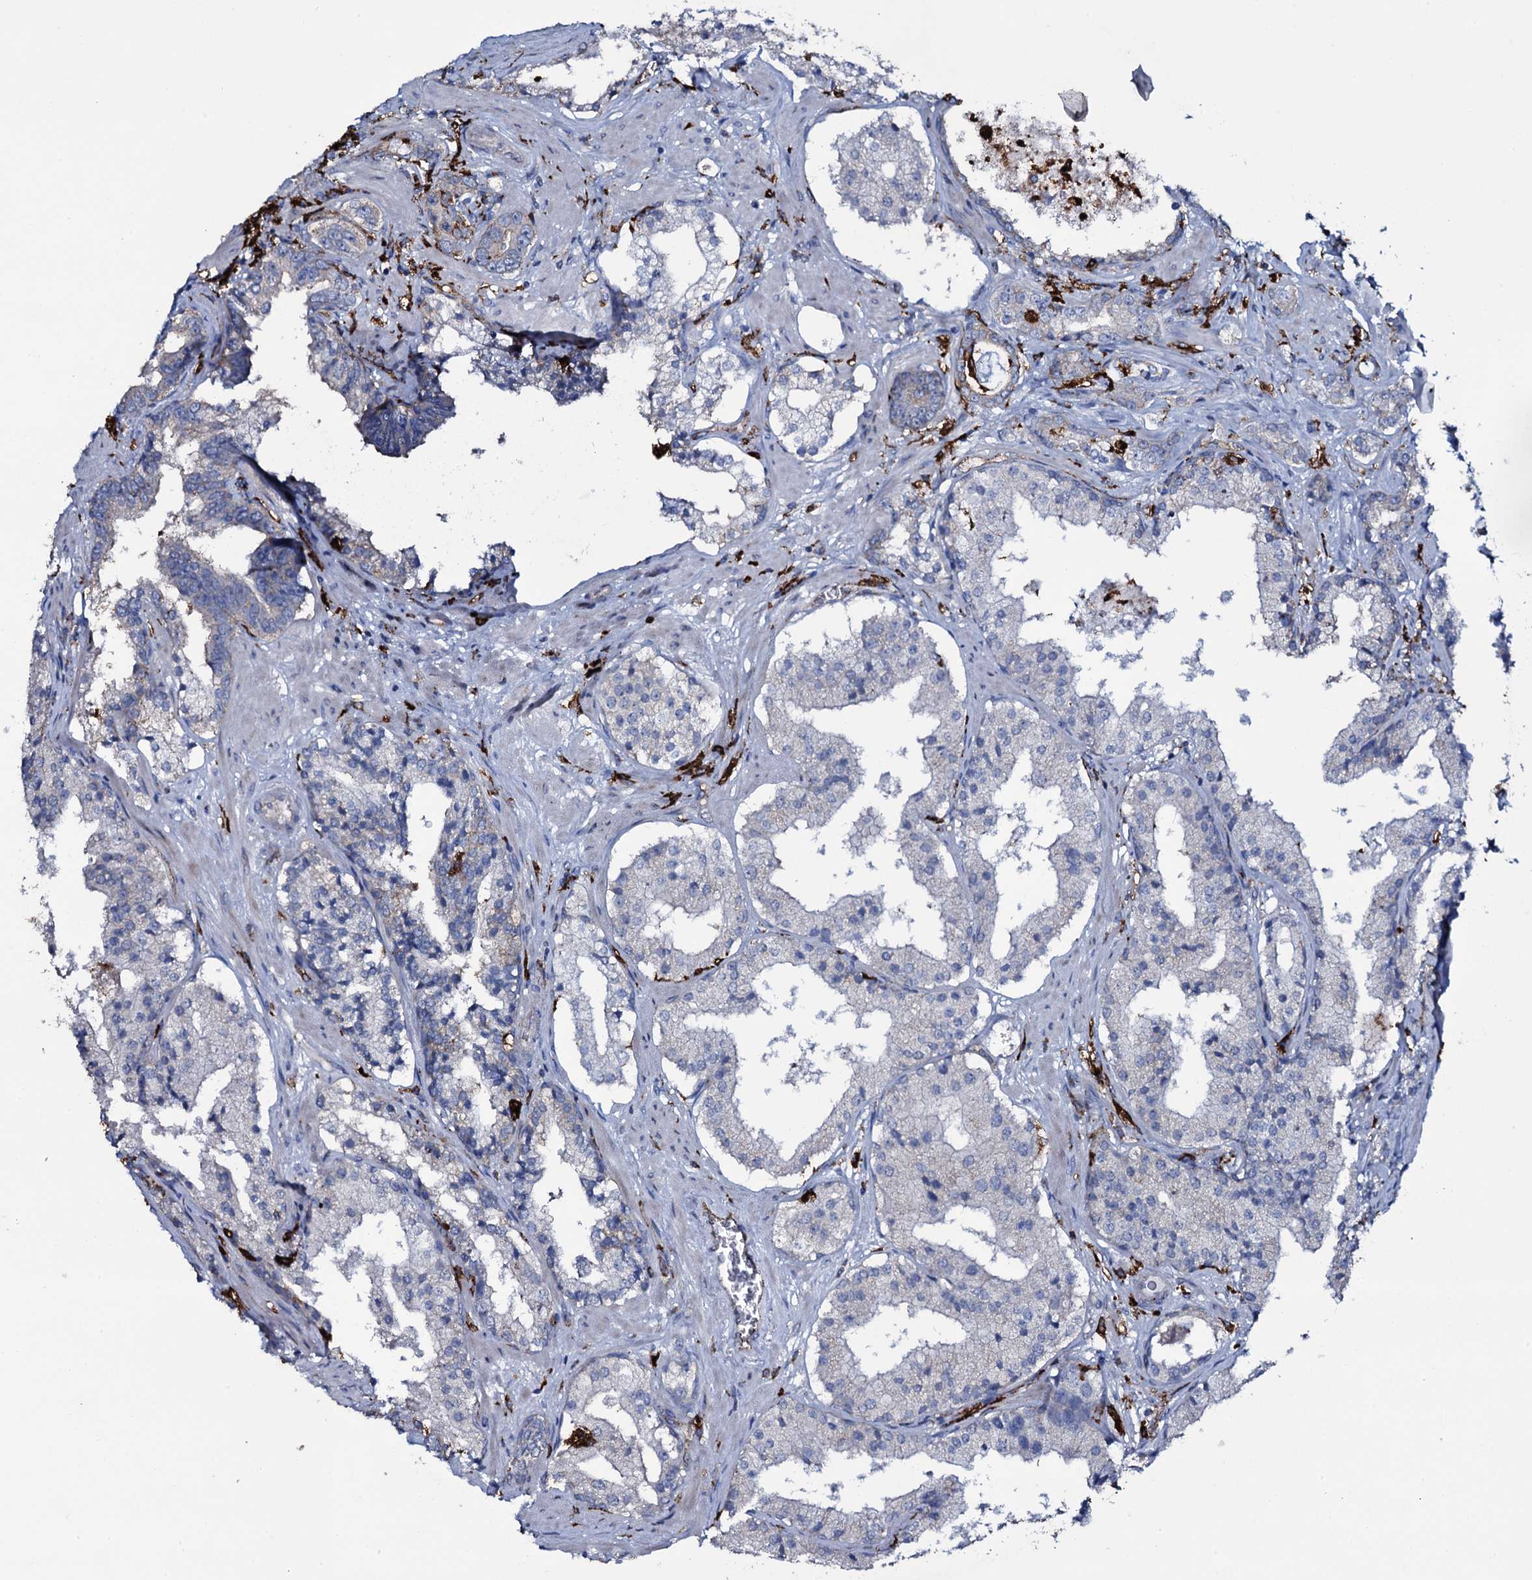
{"staining": {"intensity": "negative", "quantity": "none", "location": "none"}, "tissue": "prostate cancer", "cell_type": "Tumor cells", "image_type": "cancer", "snomed": [{"axis": "morphology", "description": "Adenocarcinoma, High grade"}, {"axis": "topography", "description": "Prostate"}], "caption": "Photomicrograph shows no significant protein positivity in tumor cells of adenocarcinoma (high-grade) (prostate).", "gene": "OSBPL2", "patient": {"sex": "male", "age": 58}}